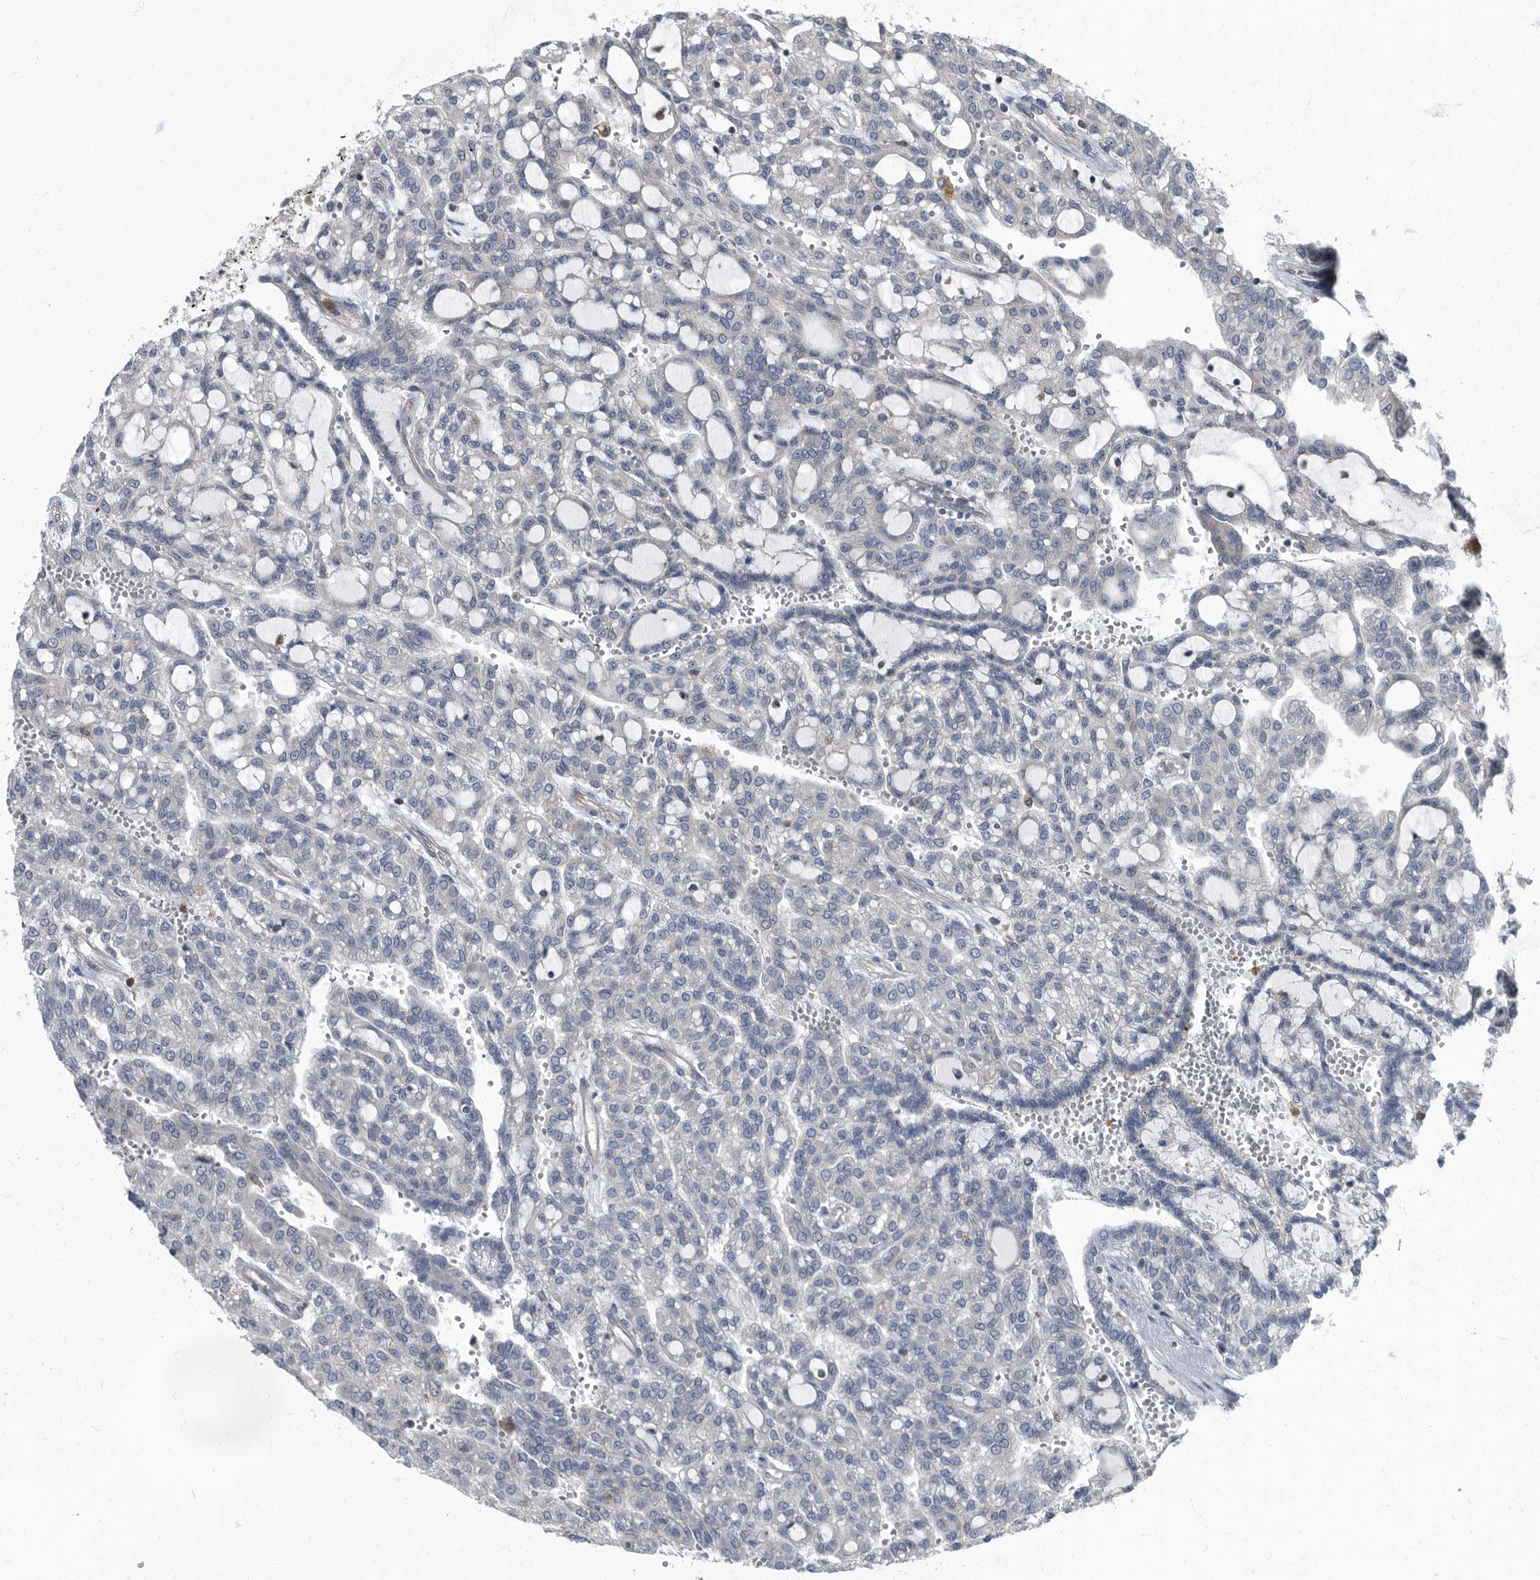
{"staining": {"intensity": "negative", "quantity": "none", "location": "none"}, "tissue": "renal cancer", "cell_type": "Tumor cells", "image_type": "cancer", "snomed": [{"axis": "morphology", "description": "Adenocarcinoma, NOS"}, {"axis": "topography", "description": "Kidney"}], "caption": "Immunohistochemical staining of renal cancer shows no significant staining in tumor cells. (Immunohistochemistry (ihc), brightfield microscopy, high magnification).", "gene": "CDV3", "patient": {"sex": "male", "age": 63}}